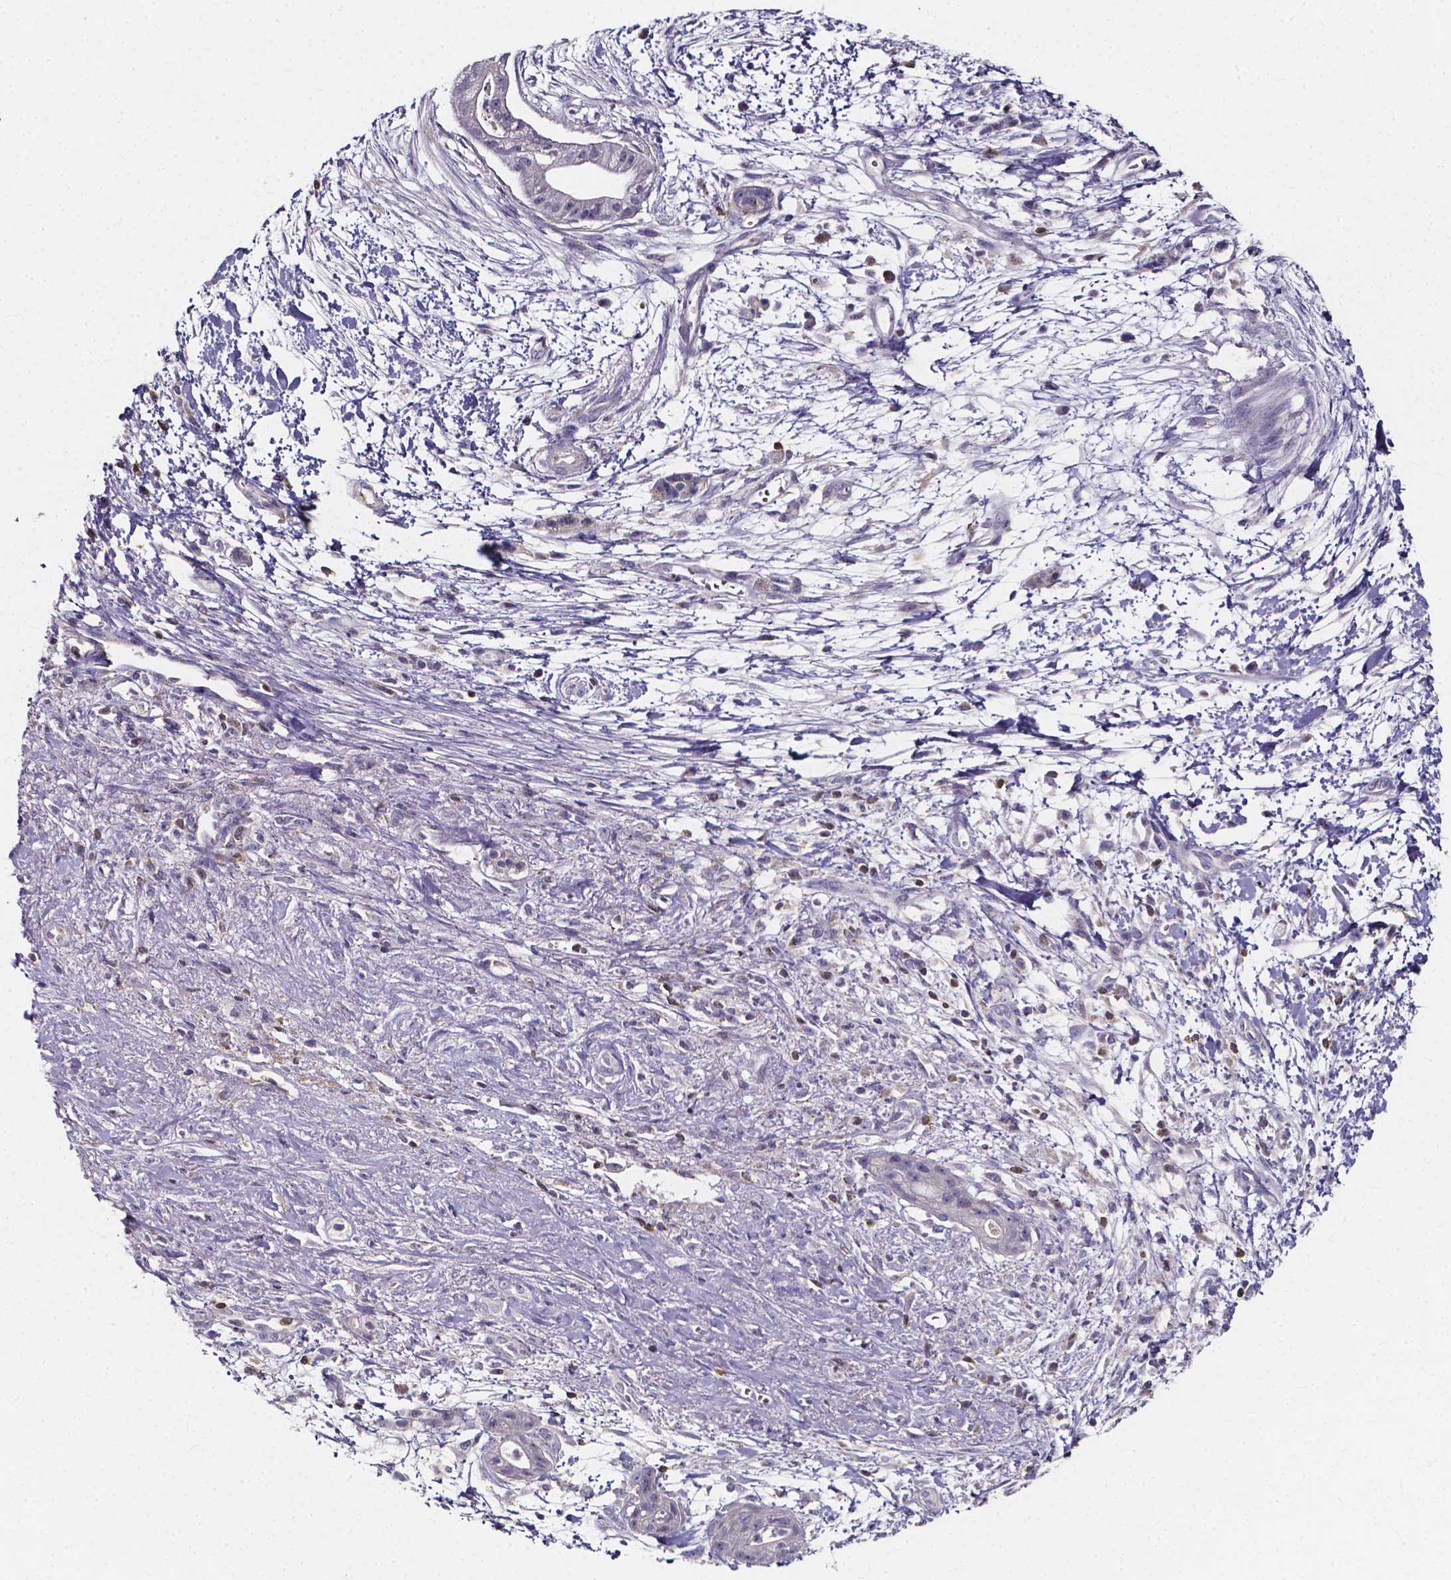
{"staining": {"intensity": "negative", "quantity": "none", "location": "none"}, "tissue": "pancreatic cancer", "cell_type": "Tumor cells", "image_type": "cancer", "snomed": [{"axis": "morphology", "description": "Normal tissue, NOS"}, {"axis": "morphology", "description": "Adenocarcinoma, NOS"}, {"axis": "topography", "description": "Lymph node"}, {"axis": "topography", "description": "Pancreas"}], "caption": "The histopathology image exhibits no significant staining in tumor cells of pancreatic cancer.", "gene": "THEMIS", "patient": {"sex": "female", "age": 58}}